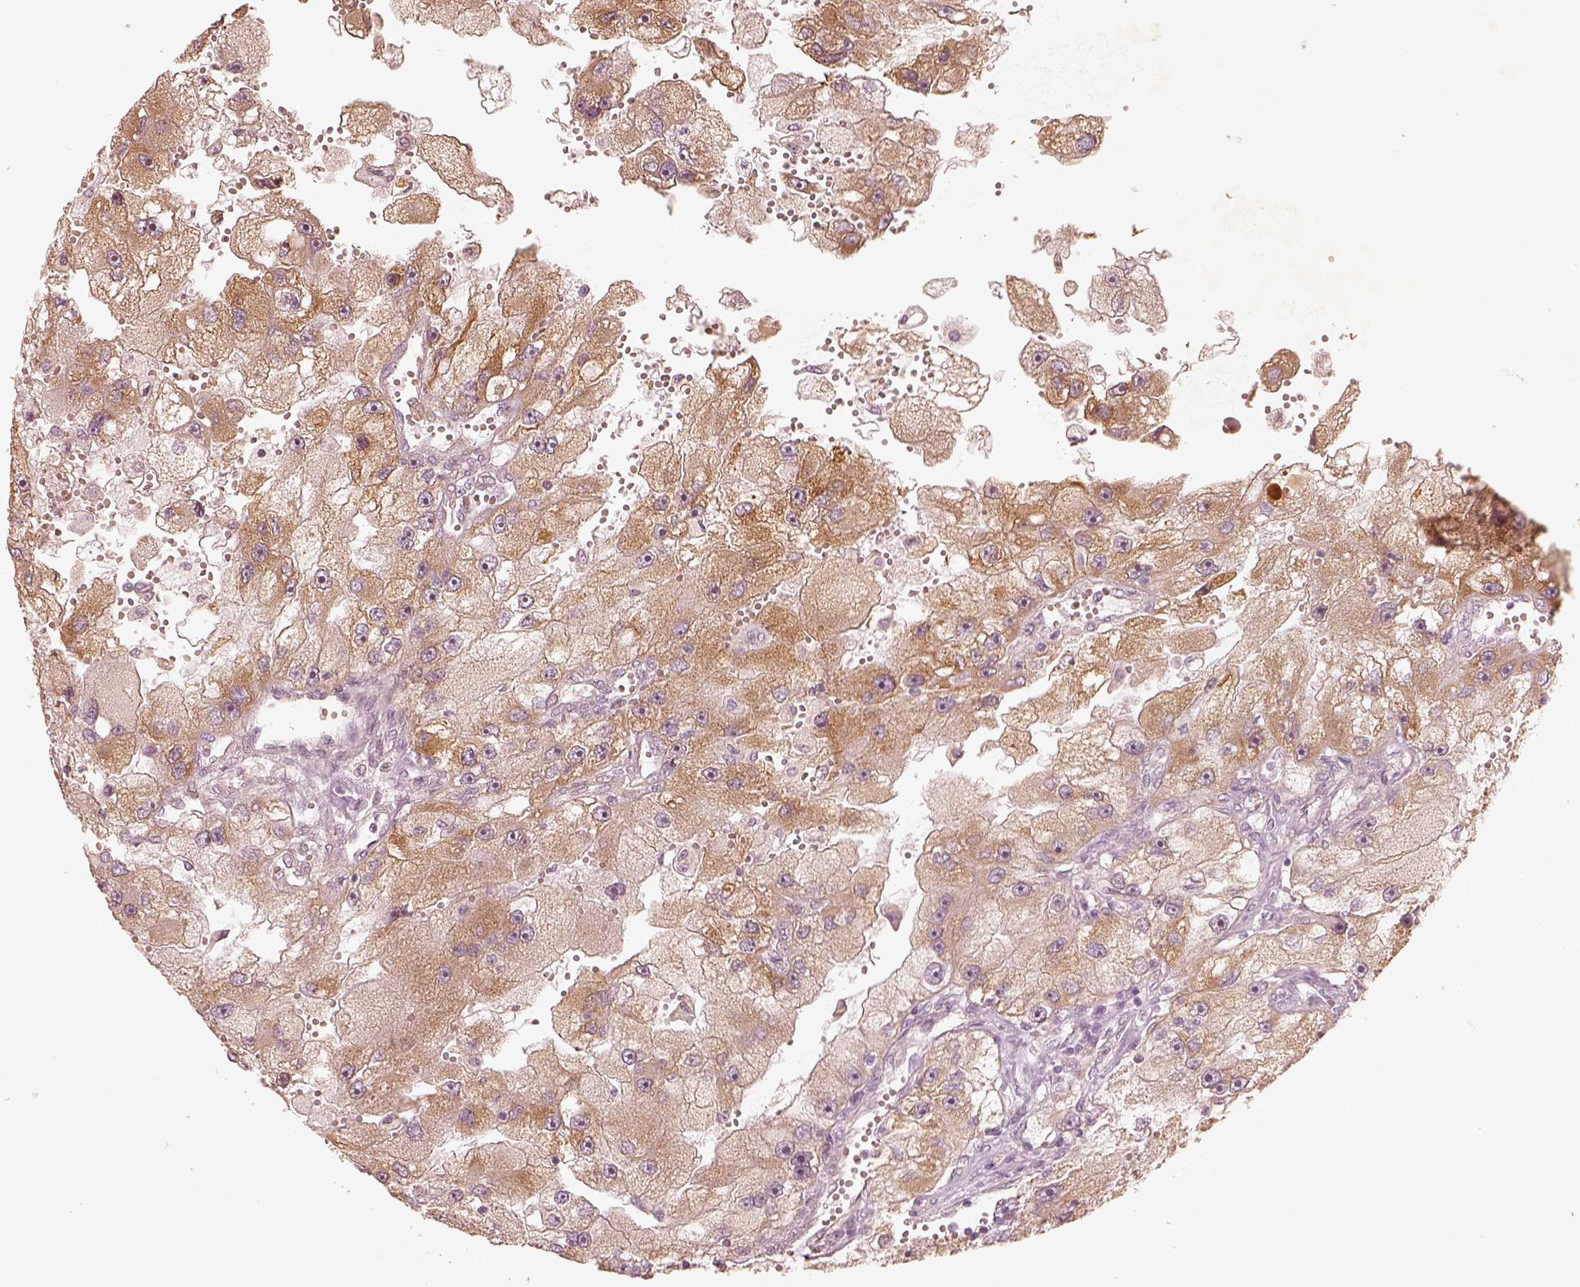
{"staining": {"intensity": "moderate", "quantity": ">75%", "location": "cytoplasmic/membranous"}, "tissue": "renal cancer", "cell_type": "Tumor cells", "image_type": "cancer", "snomed": [{"axis": "morphology", "description": "Adenocarcinoma, NOS"}, {"axis": "topography", "description": "Kidney"}], "caption": "Renal adenocarcinoma tissue displays moderate cytoplasmic/membranous expression in about >75% of tumor cells", "gene": "WLS", "patient": {"sex": "male", "age": 63}}